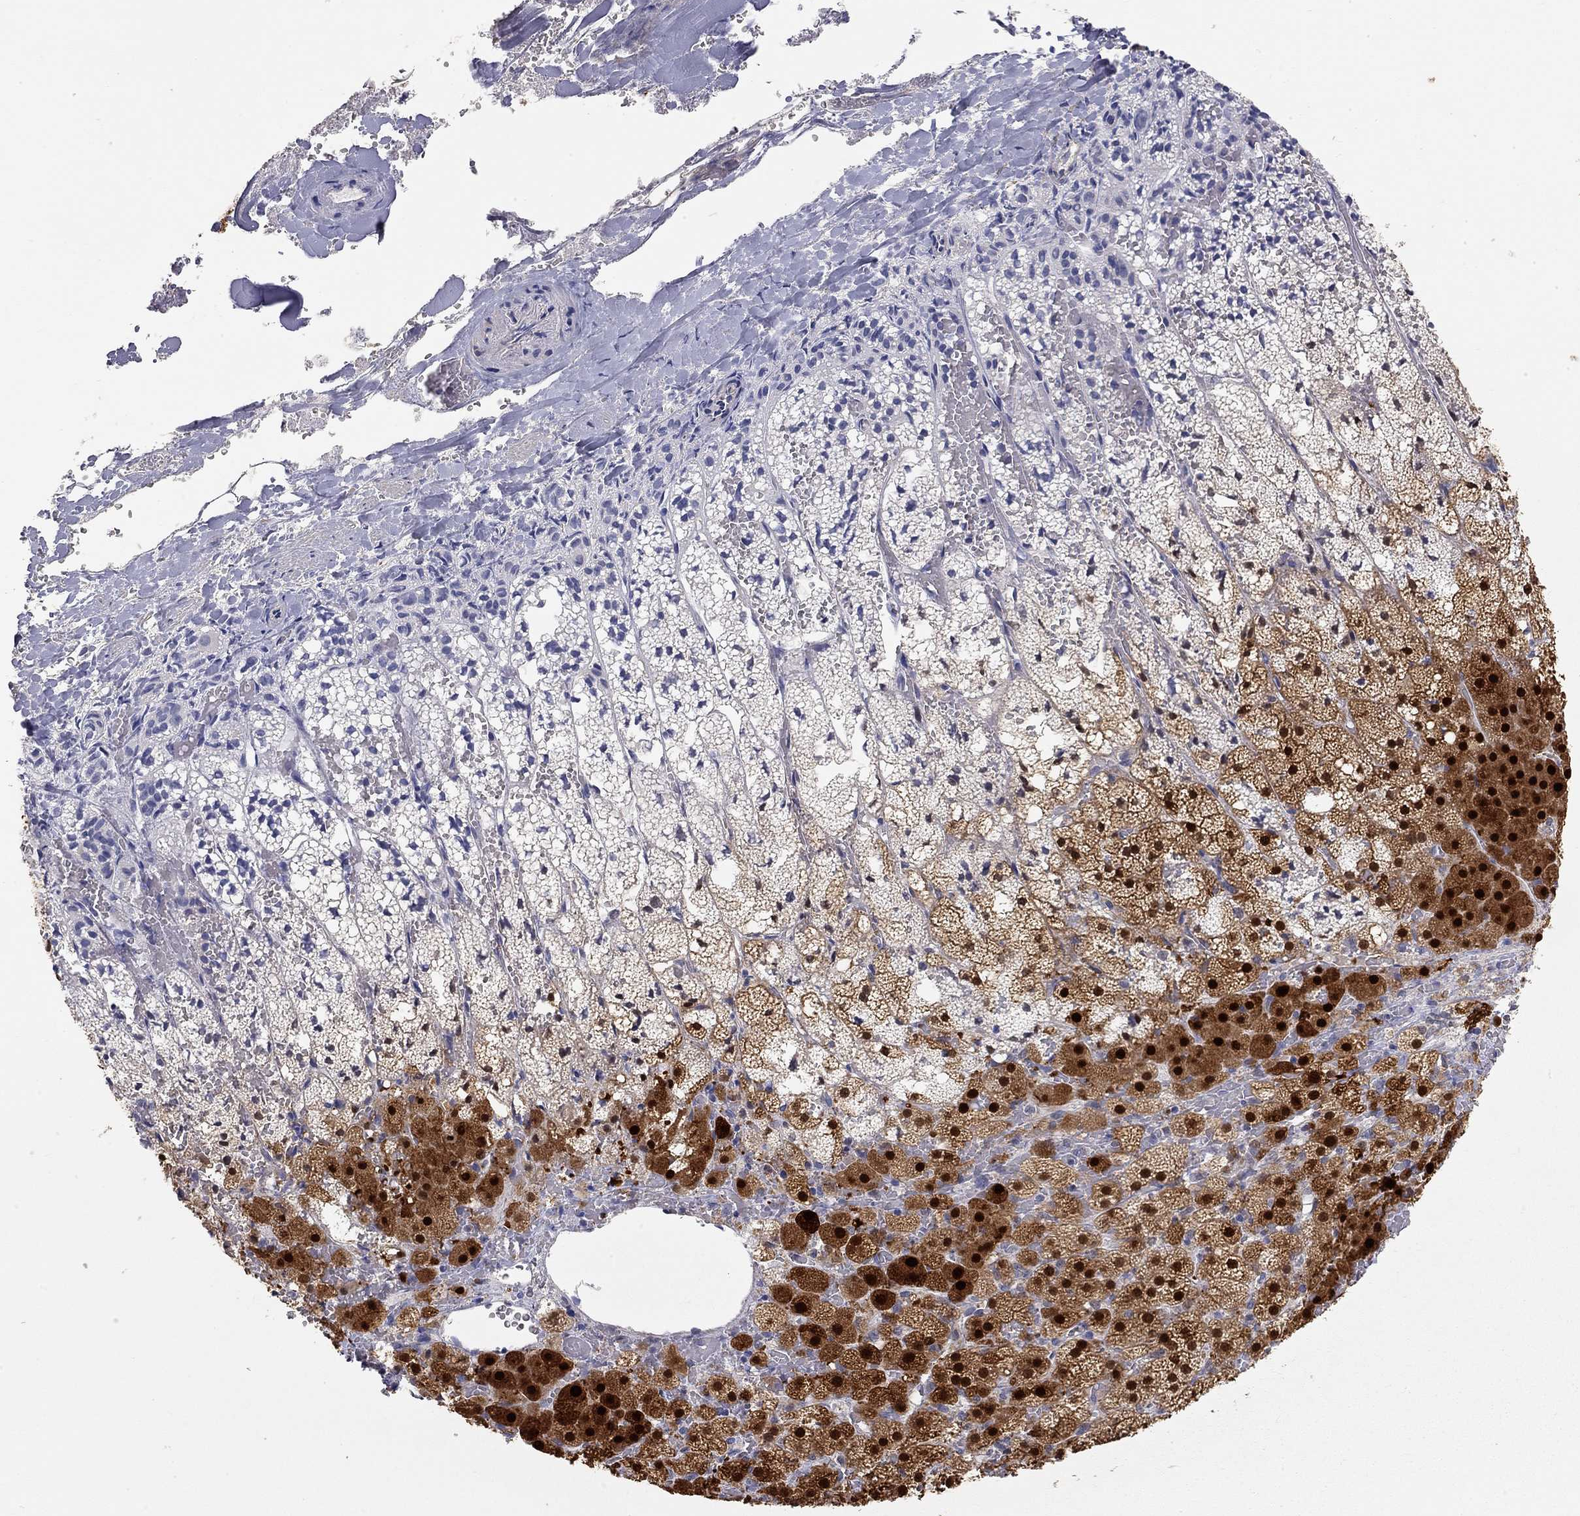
{"staining": {"intensity": "strong", "quantity": "25%-75%", "location": "cytoplasmic/membranous,nuclear"}, "tissue": "adrenal gland", "cell_type": "Glandular cells", "image_type": "normal", "snomed": [{"axis": "morphology", "description": "Normal tissue, NOS"}, {"axis": "topography", "description": "Adrenal gland"}], "caption": "Protein staining by IHC displays strong cytoplasmic/membranous,nuclear positivity in approximately 25%-75% of glandular cells in normal adrenal gland.", "gene": "PAPSS2", "patient": {"sex": "male", "age": 53}}